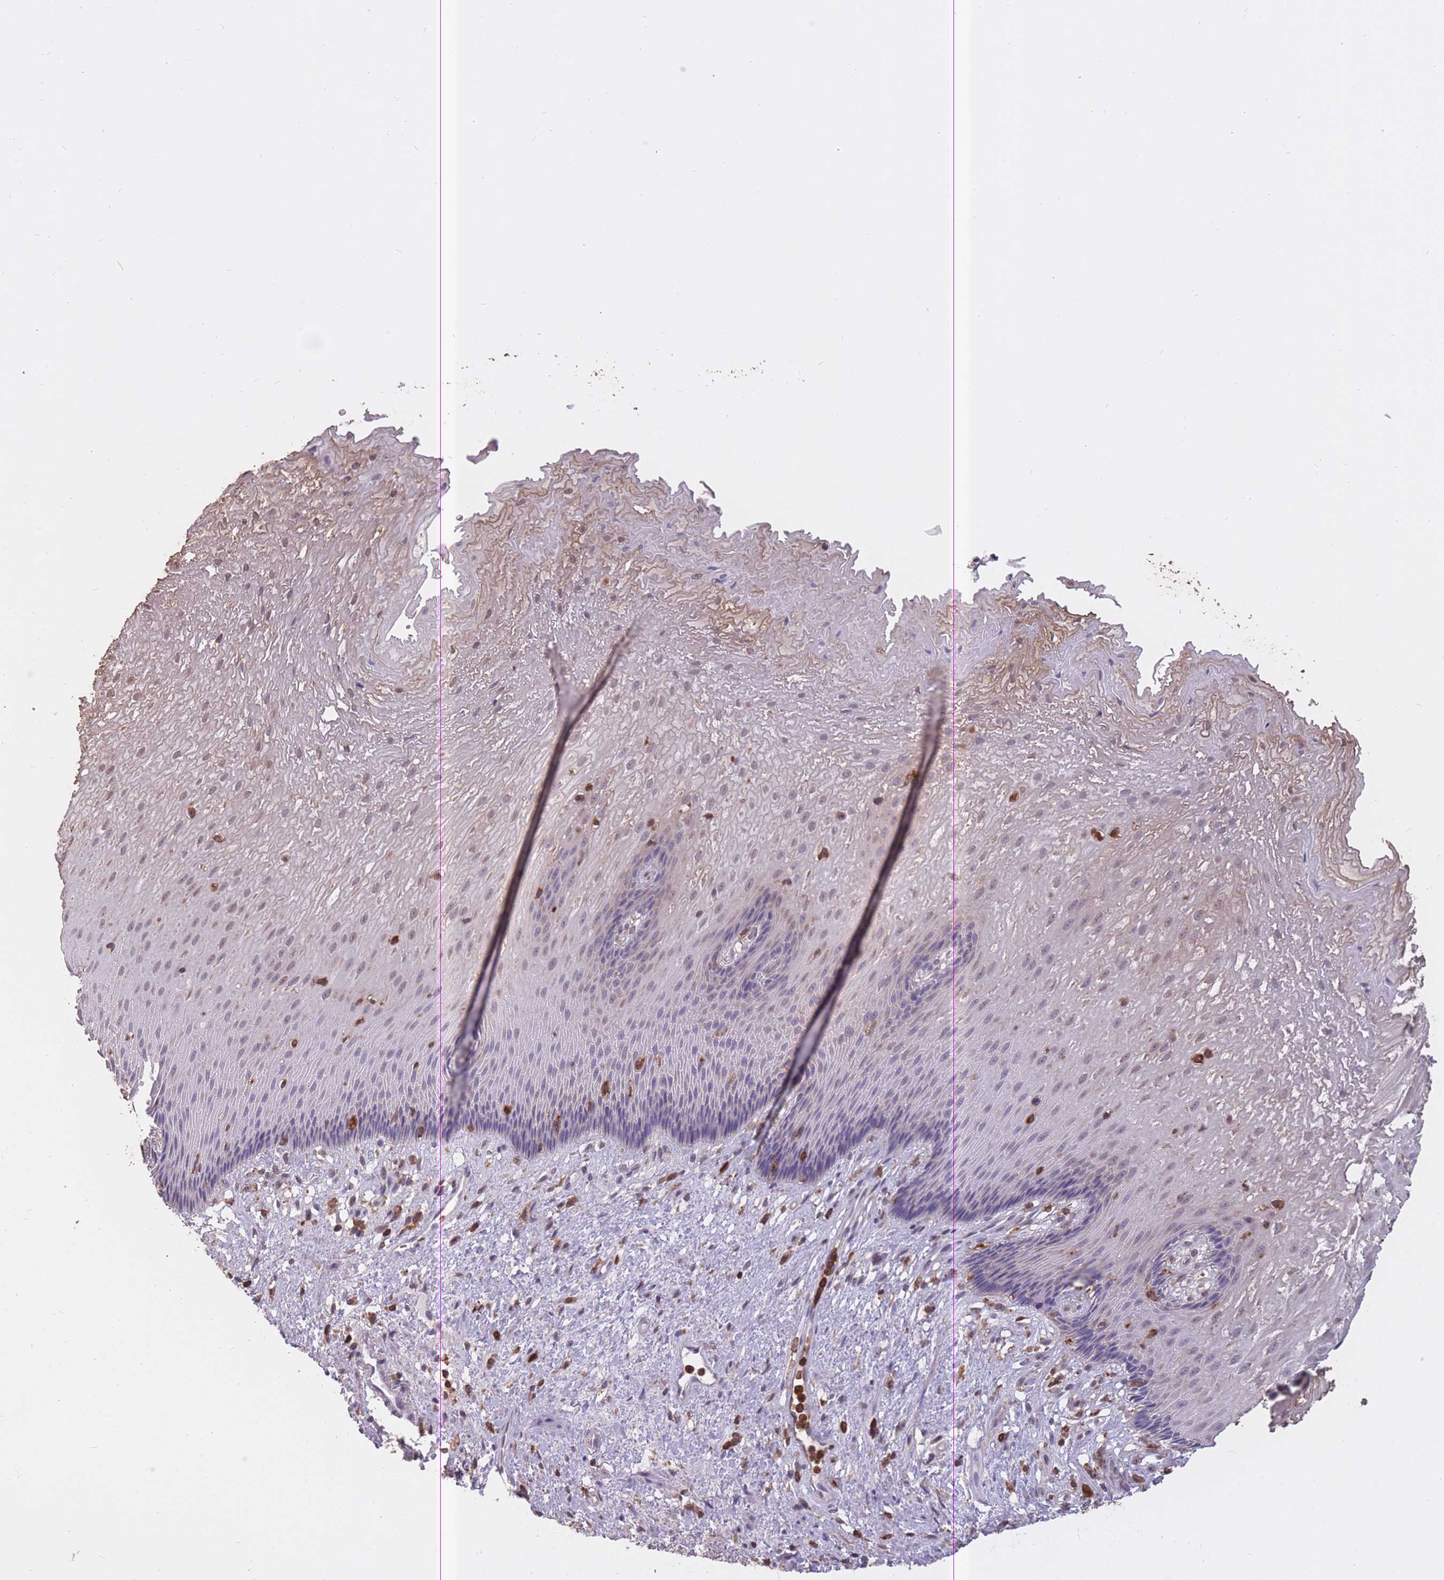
{"staining": {"intensity": "weak", "quantity": "<25%", "location": "cytoplasmic/membranous"}, "tissue": "esophagus", "cell_type": "Squamous epithelial cells", "image_type": "normal", "snomed": [{"axis": "morphology", "description": "Normal tissue, NOS"}, {"axis": "topography", "description": "Esophagus"}], "caption": "A high-resolution photomicrograph shows IHC staining of normal esophagus, which demonstrates no significant staining in squamous epithelial cells. The staining is performed using DAB brown chromogen with nuclei counter-stained in using hematoxylin.", "gene": "GMIP", "patient": {"sex": "male", "age": 60}}